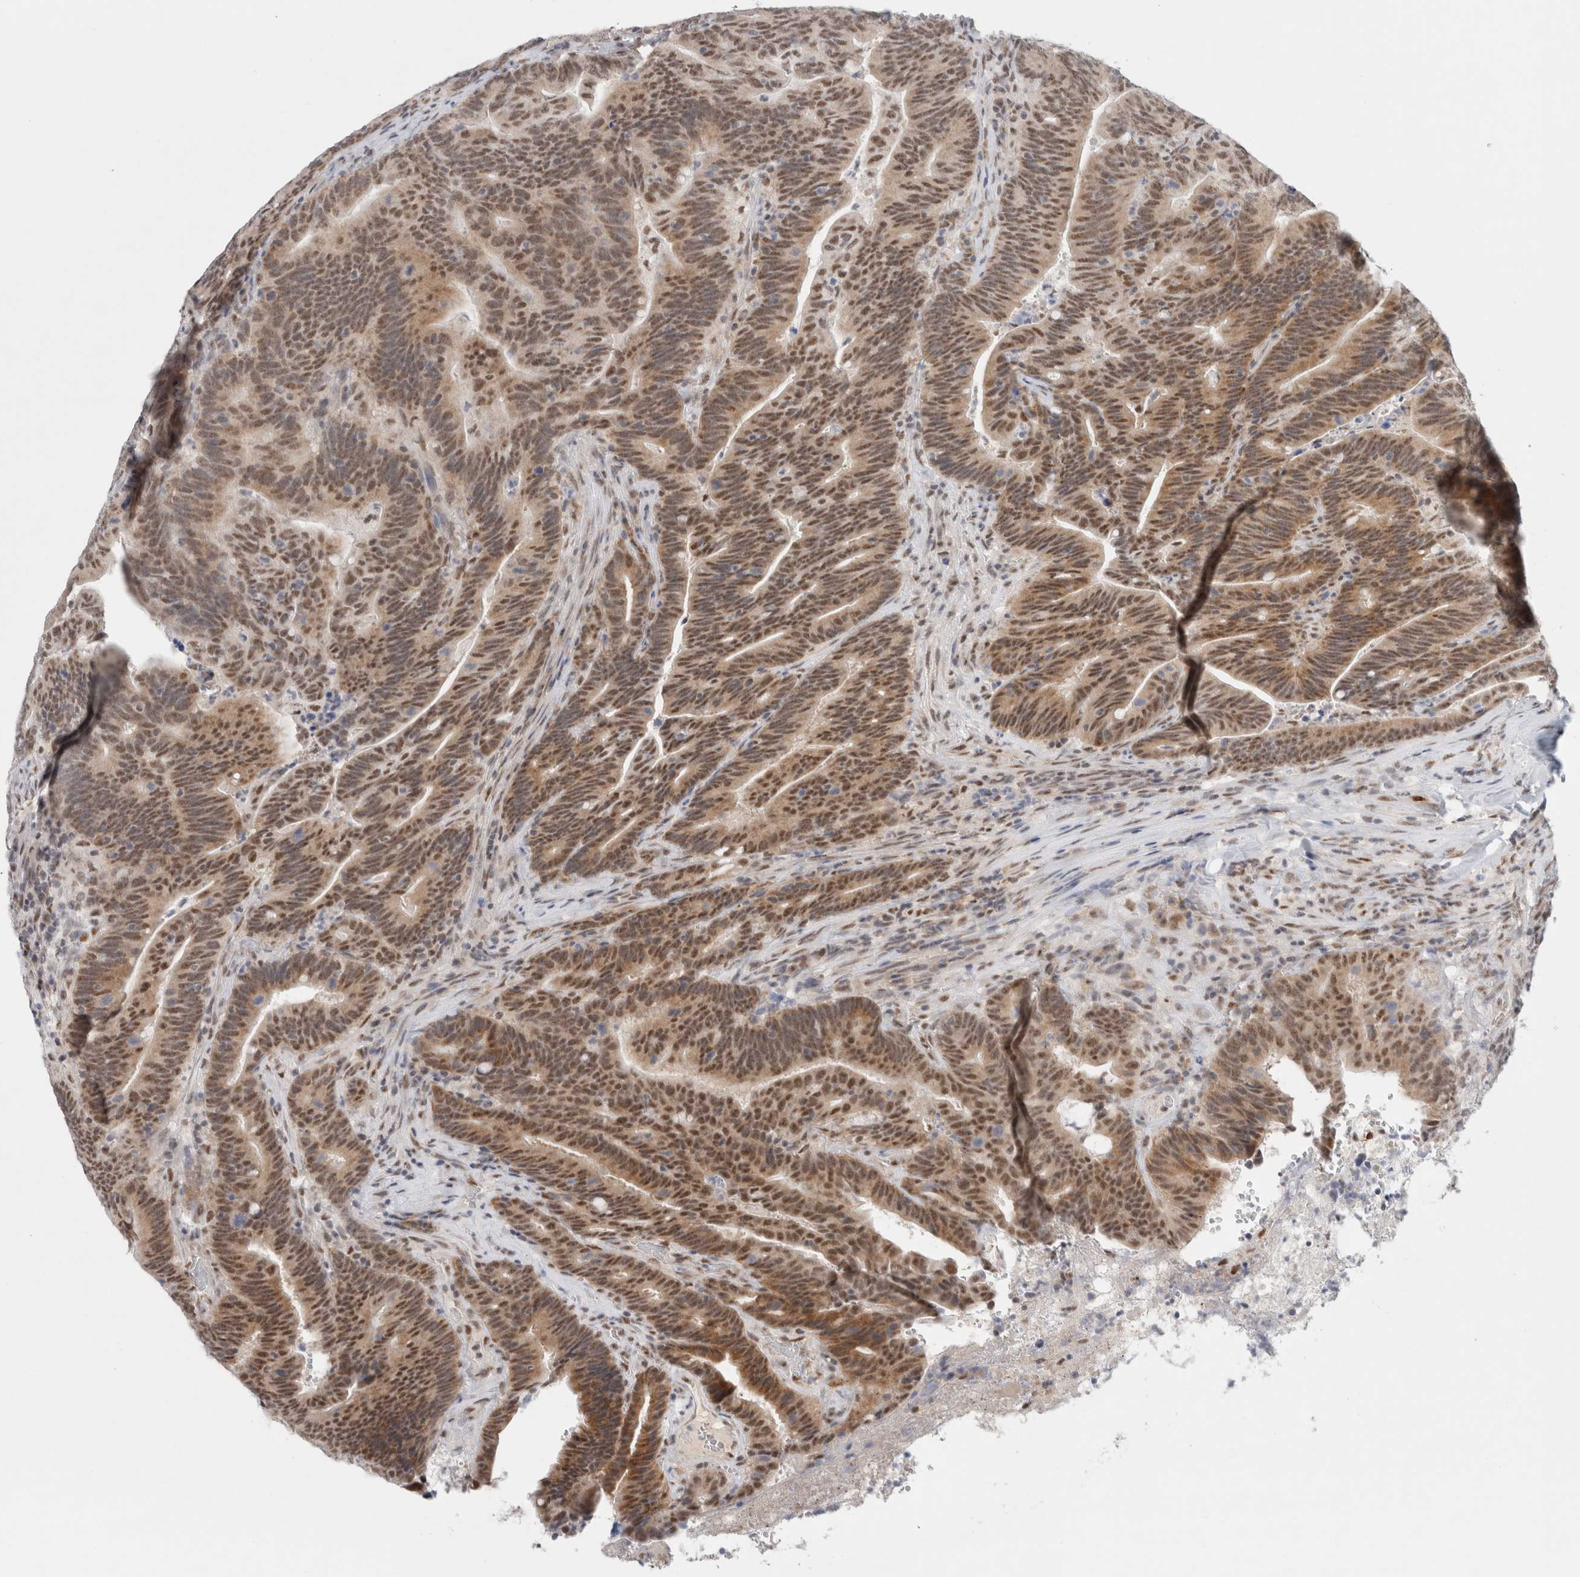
{"staining": {"intensity": "moderate", "quantity": "25%-75%", "location": "nuclear"}, "tissue": "colorectal cancer", "cell_type": "Tumor cells", "image_type": "cancer", "snomed": [{"axis": "morphology", "description": "Adenocarcinoma, NOS"}, {"axis": "topography", "description": "Colon"}], "caption": "A medium amount of moderate nuclear positivity is present in about 25%-75% of tumor cells in colorectal cancer (adenocarcinoma) tissue.", "gene": "TRMT12", "patient": {"sex": "female", "age": 66}}